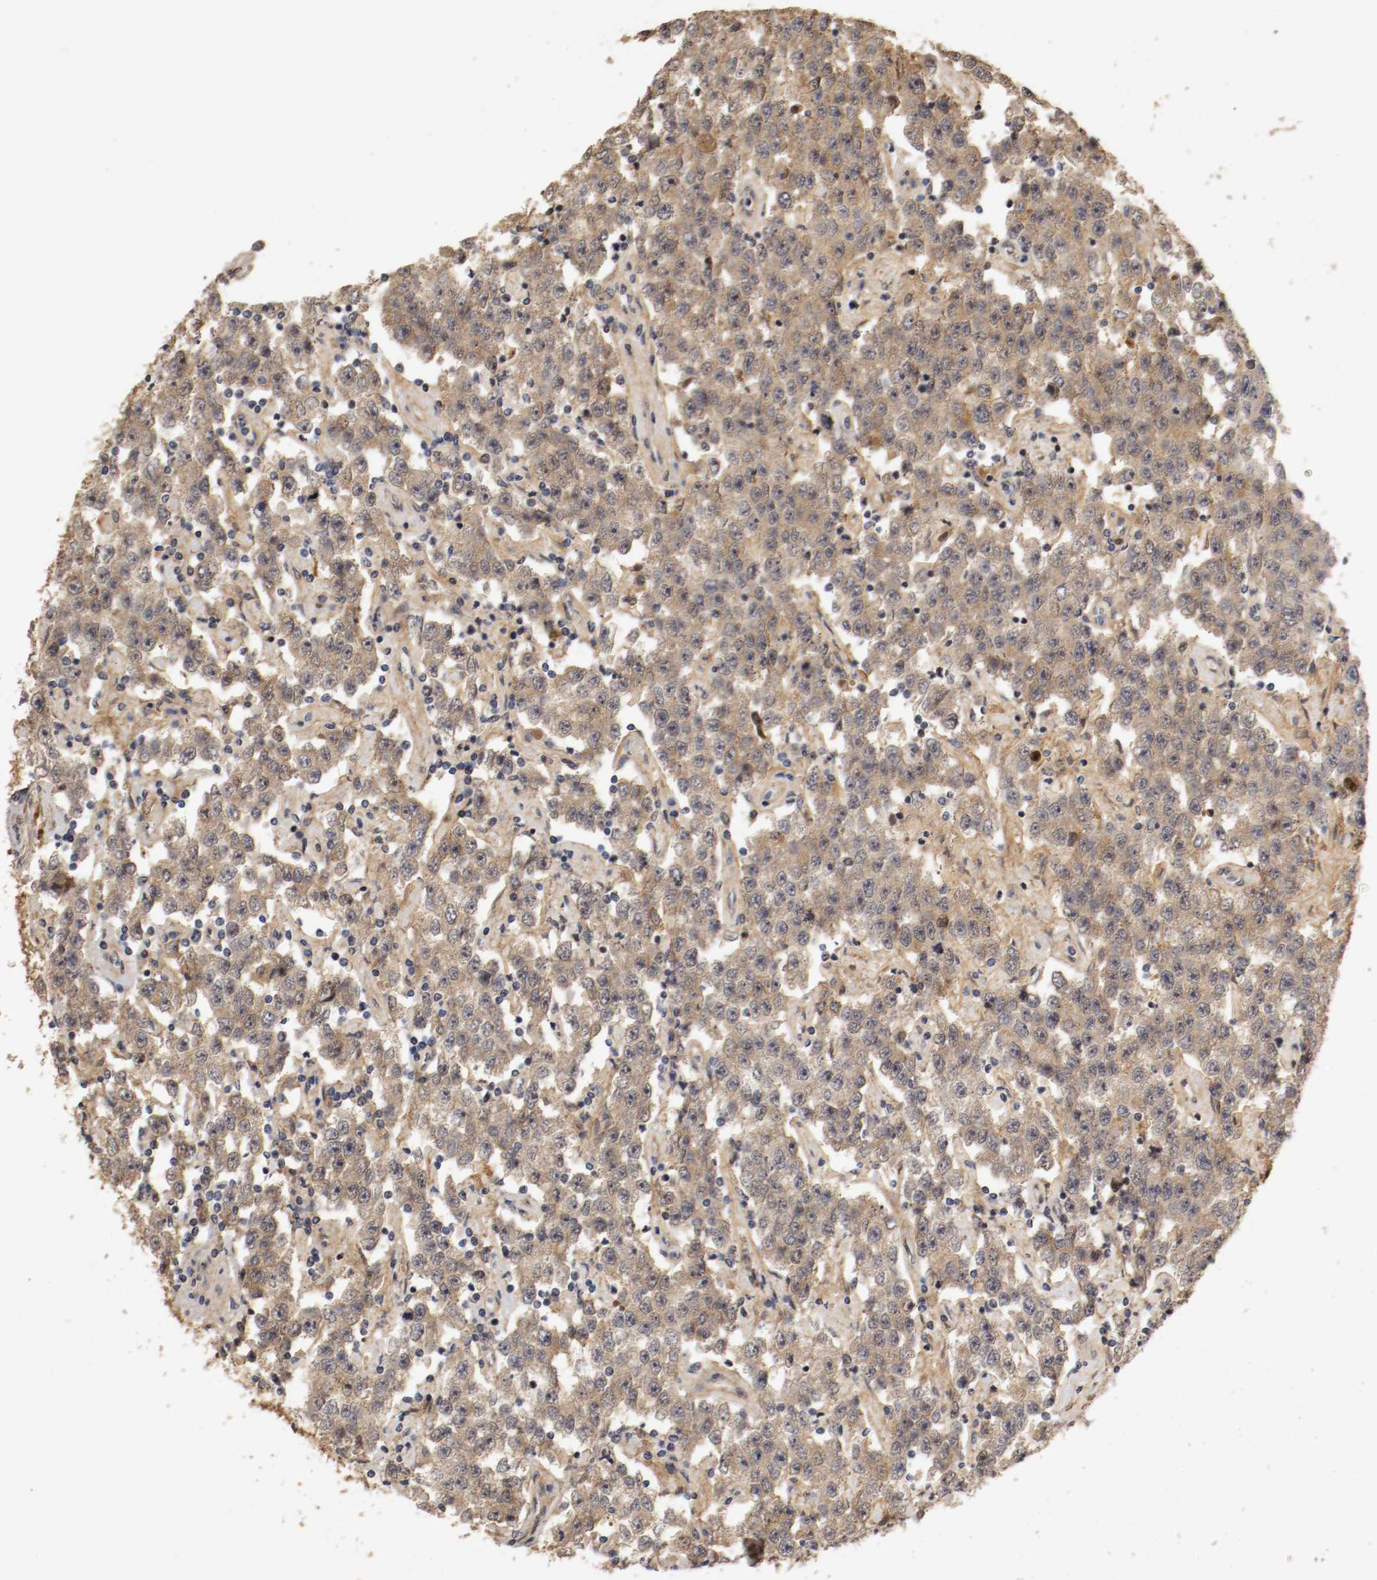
{"staining": {"intensity": "moderate", "quantity": ">75%", "location": "cytoplasmic/membranous"}, "tissue": "testis cancer", "cell_type": "Tumor cells", "image_type": "cancer", "snomed": [{"axis": "morphology", "description": "Seminoma, NOS"}, {"axis": "topography", "description": "Testis"}], "caption": "Immunohistochemical staining of human seminoma (testis) reveals moderate cytoplasmic/membranous protein positivity in approximately >75% of tumor cells.", "gene": "TNFRSF1B", "patient": {"sex": "male", "age": 52}}